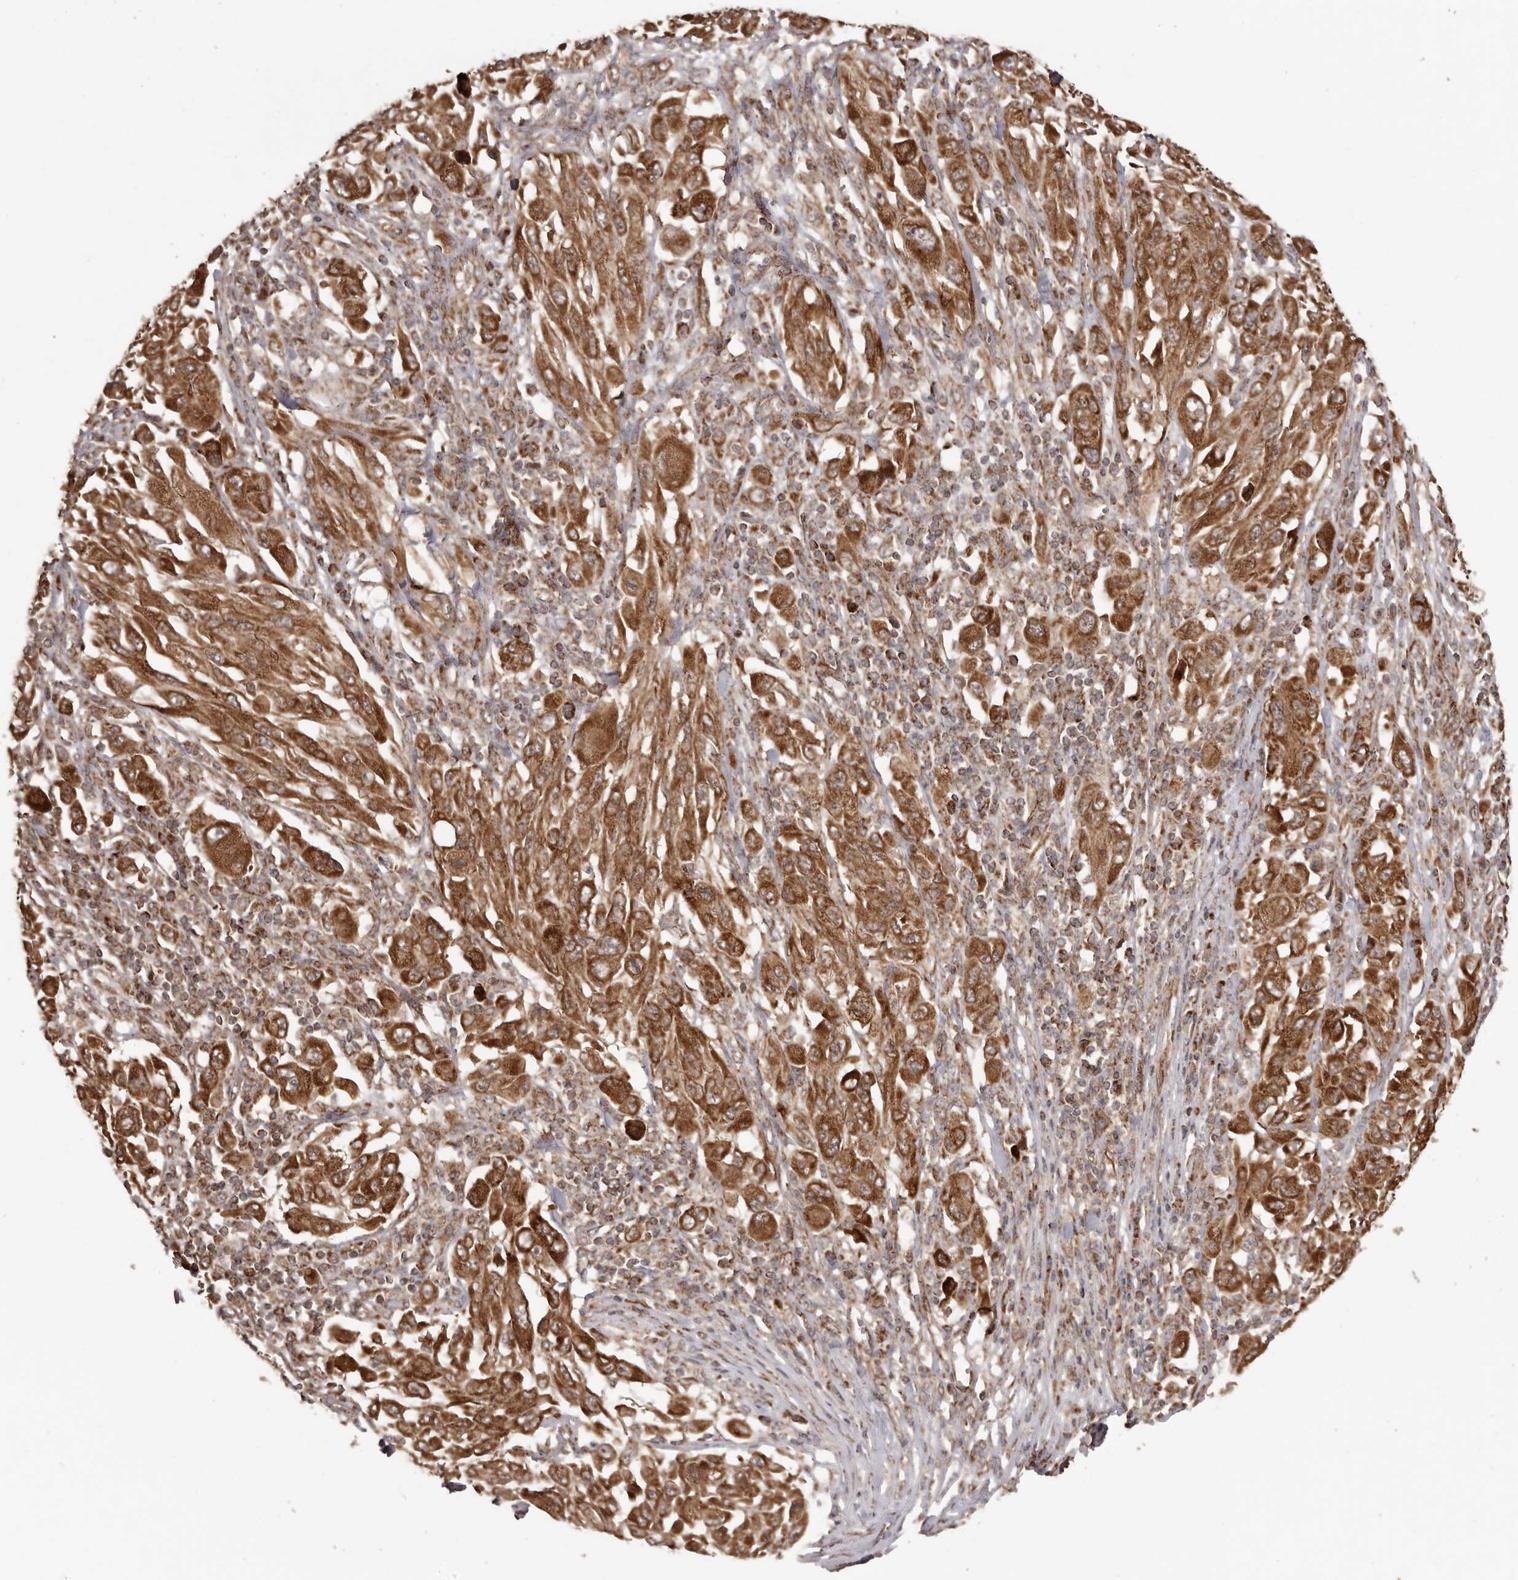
{"staining": {"intensity": "strong", "quantity": ">75%", "location": "cytoplasmic/membranous"}, "tissue": "melanoma", "cell_type": "Tumor cells", "image_type": "cancer", "snomed": [{"axis": "morphology", "description": "Malignant melanoma, NOS"}, {"axis": "topography", "description": "Skin"}], "caption": "IHC of malignant melanoma reveals high levels of strong cytoplasmic/membranous positivity in about >75% of tumor cells. (Stains: DAB in brown, nuclei in blue, Microscopy: brightfield microscopy at high magnification).", "gene": "CHRM2", "patient": {"sex": "female", "age": 91}}